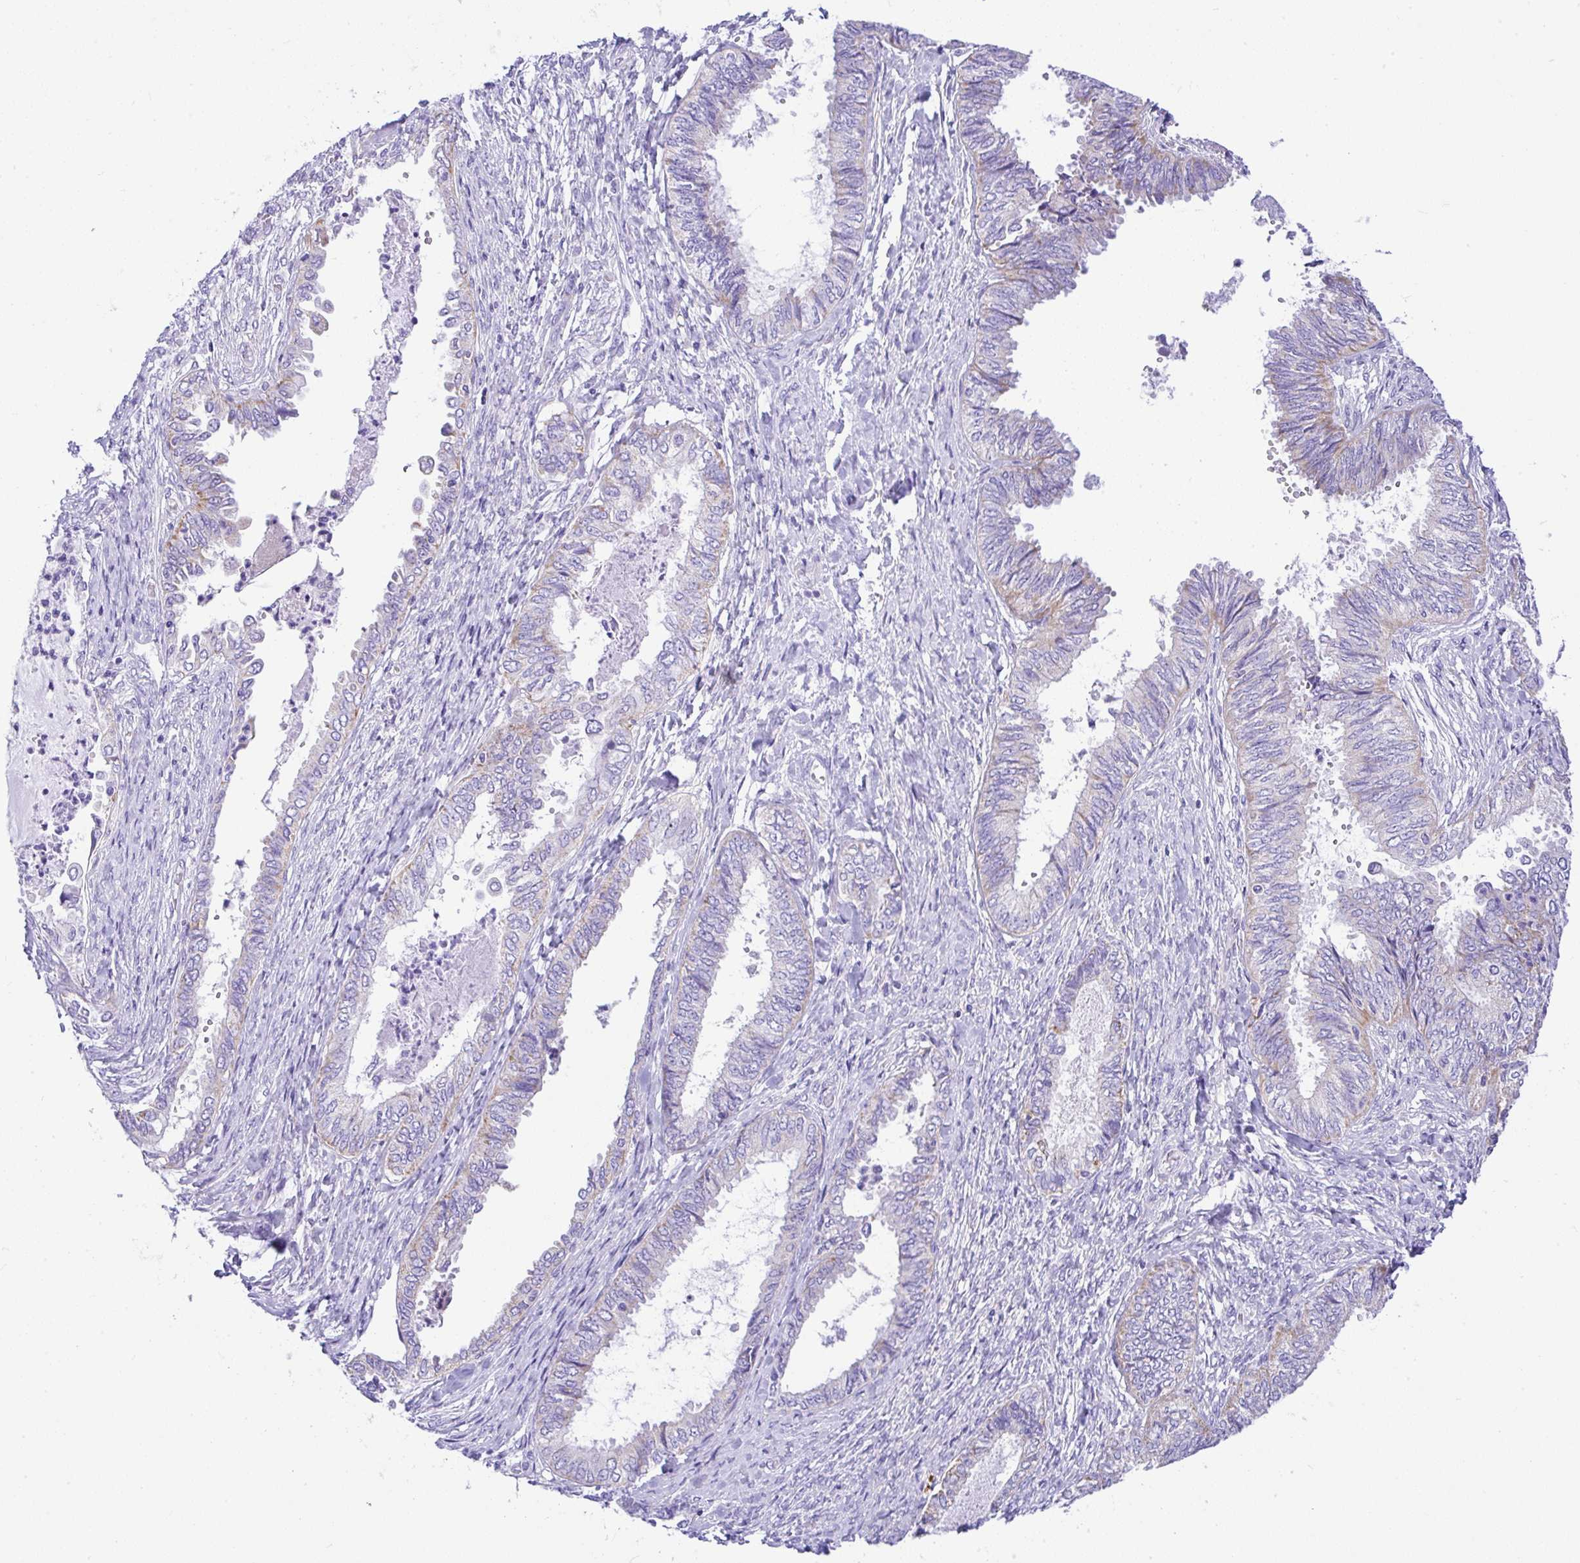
{"staining": {"intensity": "negative", "quantity": "none", "location": "none"}, "tissue": "ovarian cancer", "cell_type": "Tumor cells", "image_type": "cancer", "snomed": [{"axis": "morphology", "description": "Carcinoma, endometroid"}, {"axis": "topography", "description": "Ovary"}], "caption": "Immunohistochemical staining of human ovarian cancer reveals no significant expression in tumor cells. (Immunohistochemistry, brightfield microscopy, high magnification).", "gene": "SLC13A1", "patient": {"sex": "female", "age": 70}}